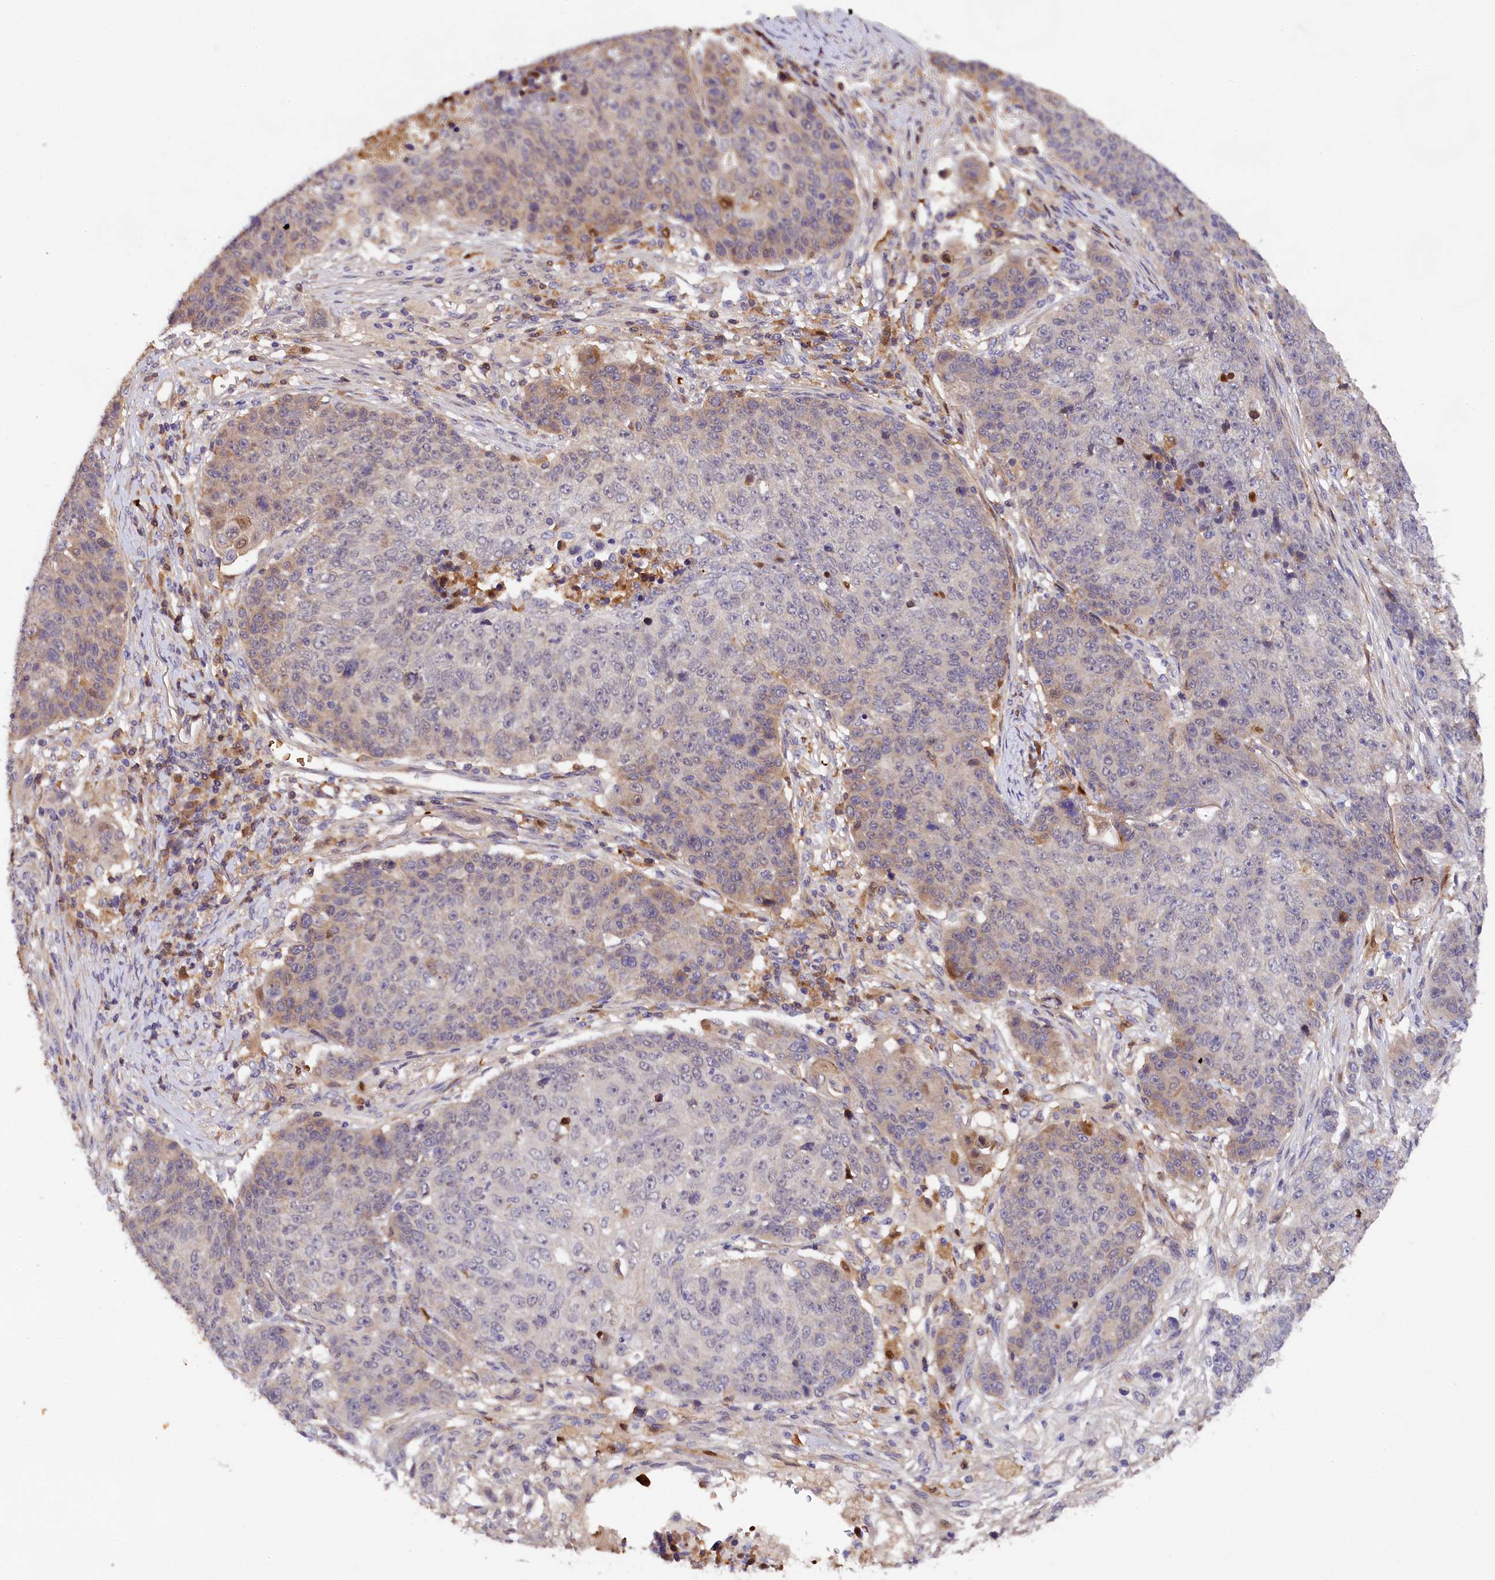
{"staining": {"intensity": "weak", "quantity": "<25%", "location": "cytoplasmic/membranous"}, "tissue": "lung cancer", "cell_type": "Tumor cells", "image_type": "cancer", "snomed": [{"axis": "morphology", "description": "Normal tissue, NOS"}, {"axis": "morphology", "description": "Squamous cell carcinoma, NOS"}, {"axis": "topography", "description": "Lymph node"}, {"axis": "topography", "description": "Lung"}], "caption": "Tumor cells show no significant positivity in lung cancer (squamous cell carcinoma). (DAB (3,3'-diaminobenzidine) immunohistochemistry, high magnification).", "gene": "PHAF1", "patient": {"sex": "male", "age": 66}}